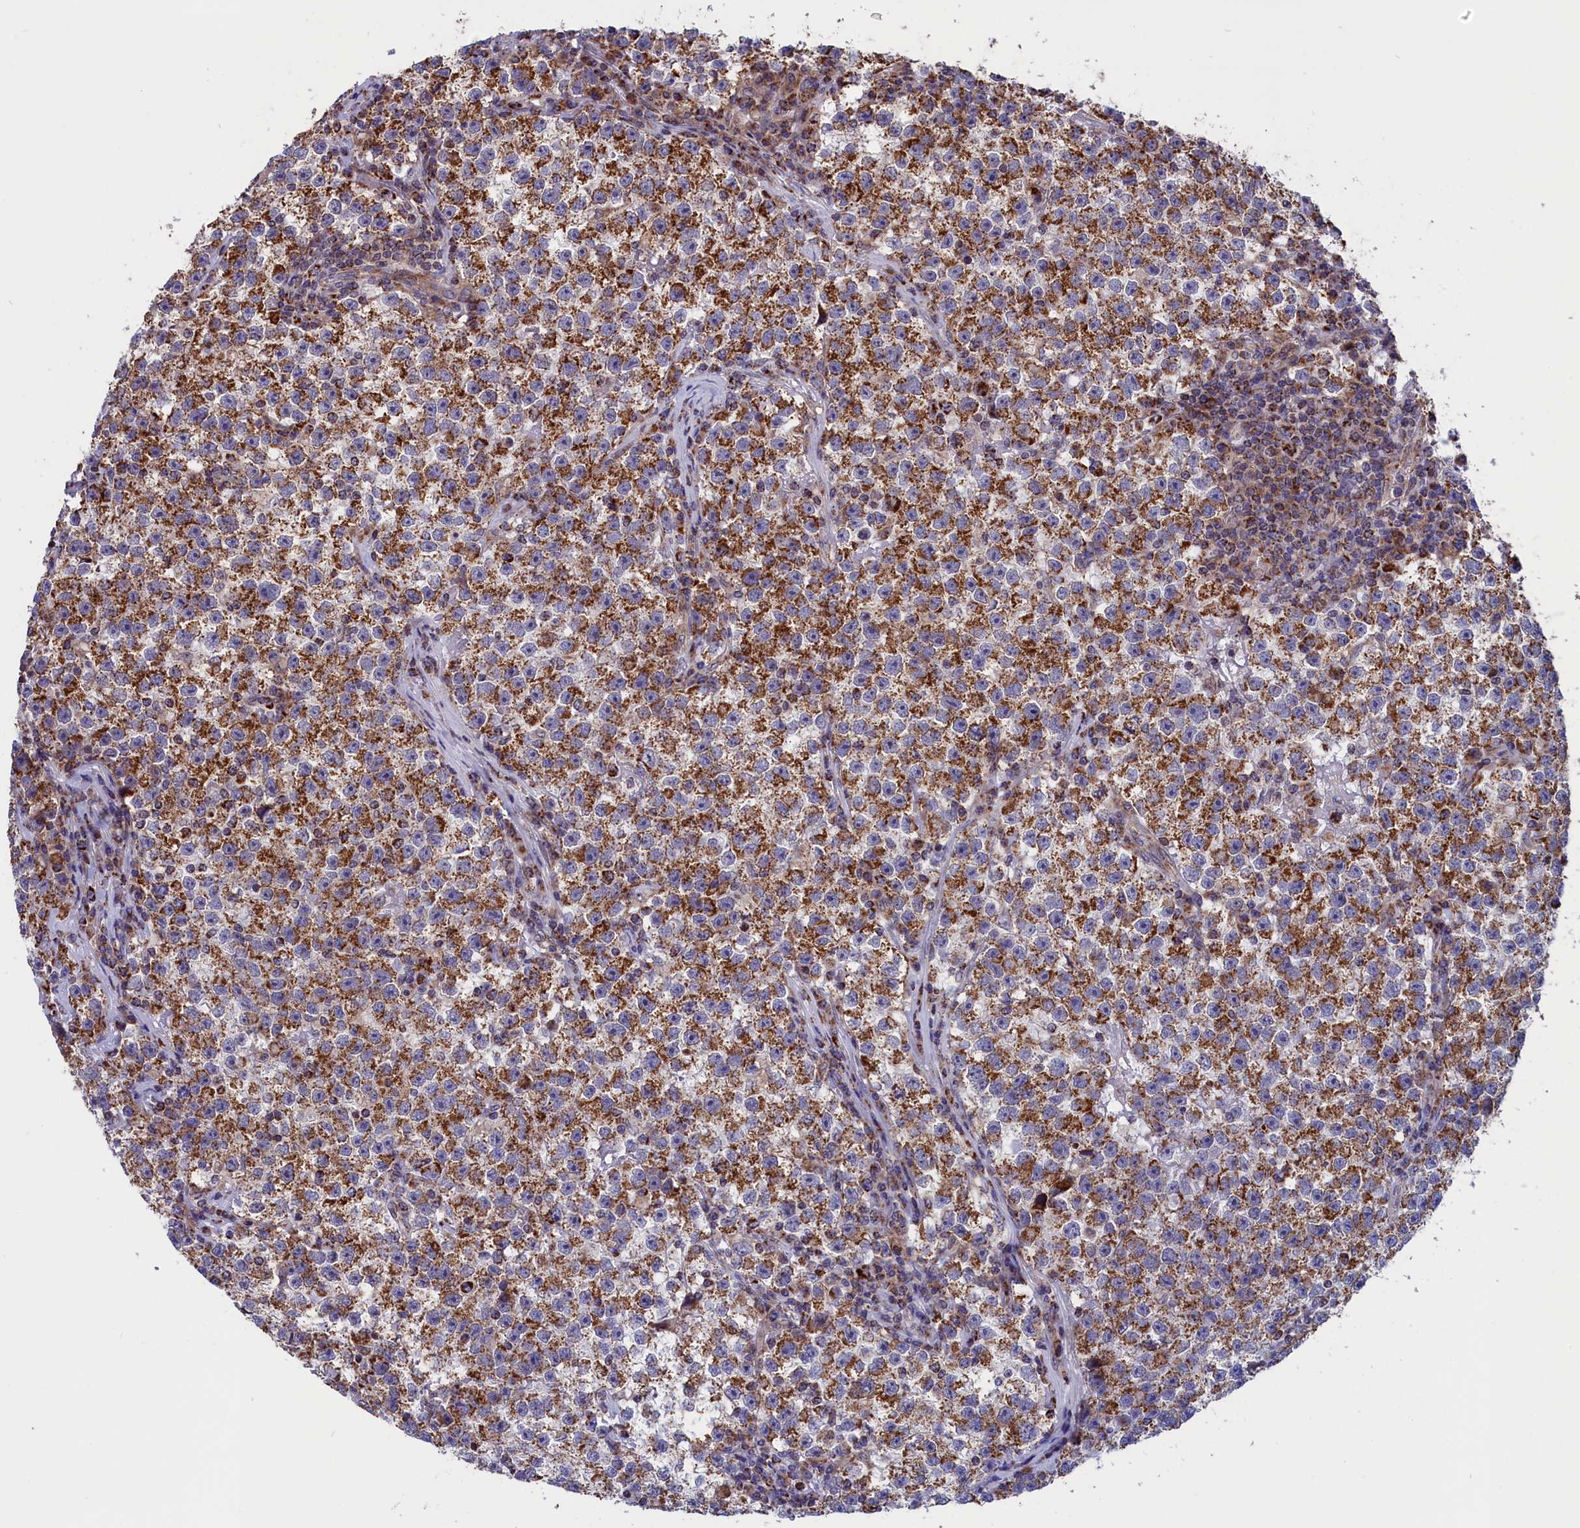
{"staining": {"intensity": "moderate", "quantity": ">75%", "location": "cytoplasmic/membranous"}, "tissue": "testis cancer", "cell_type": "Tumor cells", "image_type": "cancer", "snomed": [{"axis": "morphology", "description": "Seminoma, NOS"}, {"axis": "topography", "description": "Testis"}], "caption": "This photomicrograph displays immunohistochemistry (IHC) staining of human testis cancer, with medium moderate cytoplasmic/membranous expression in about >75% of tumor cells.", "gene": "TIMM44", "patient": {"sex": "male", "age": 22}}